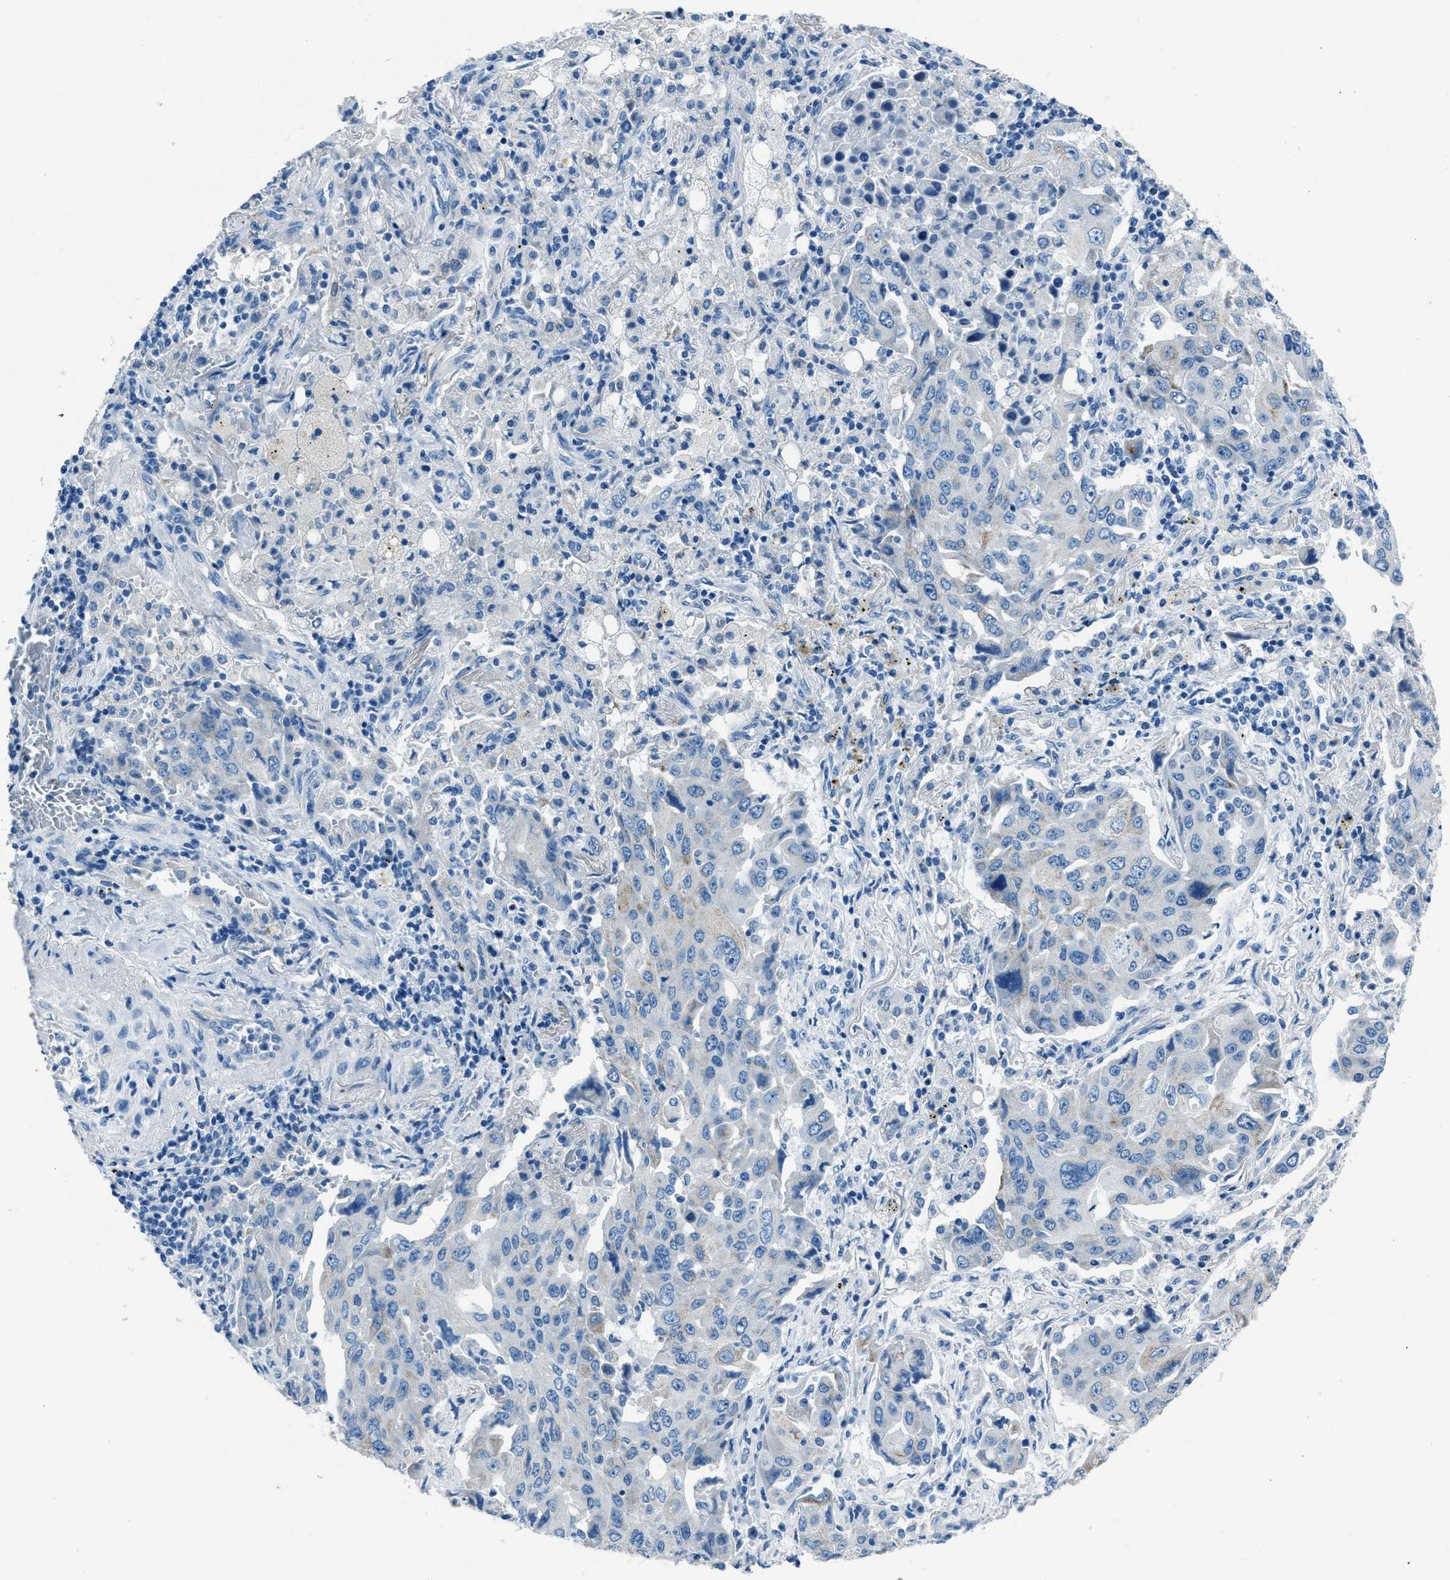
{"staining": {"intensity": "negative", "quantity": "none", "location": "none"}, "tissue": "lung cancer", "cell_type": "Tumor cells", "image_type": "cancer", "snomed": [{"axis": "morphology", "description": "Adenocarcinoma, NOS"}, {"axis": "topography", "description": "Lung"}], "caption": "Tumor cells are negative for brown protein staining in lung cancer. (DAB (3,3'-diaminobenzidine) immunohistochemistry visualized using brightfield microscopy, high magnification).", "gene": "AMACR", "patient": {"sex": "female", "age": 65}}